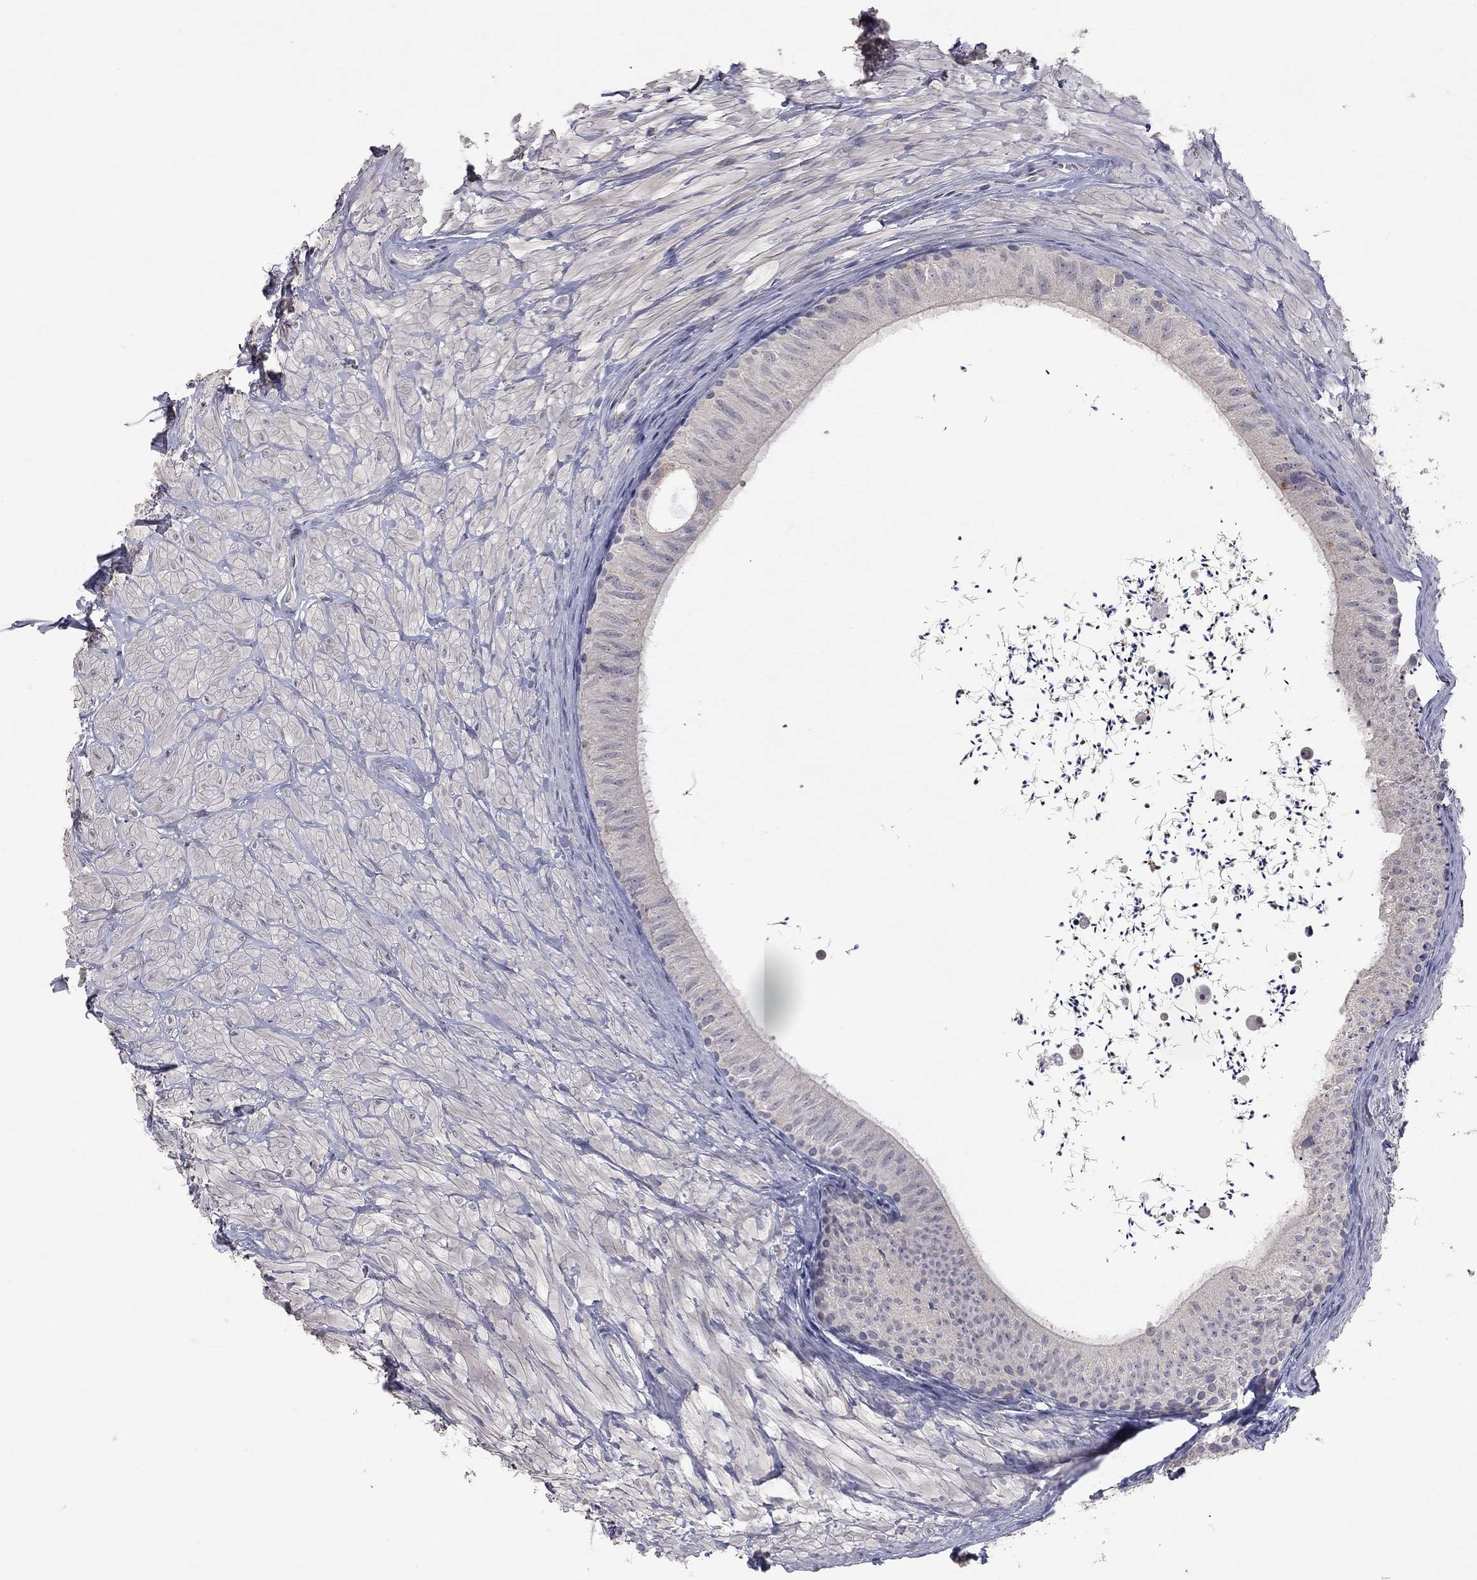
{"staining": {"intensity": "negative", "quantity": "none", "location": "none"}, "tissue": "epididymis", "cell_type": "Glandular cells", "image_type": "normal", "snomed": [{"axis": "morphology", "description": "Normal tissue, NOS"}, {"axis": "topography", "description": "Epididymis"}], "caption": "This is an immunohistochemistry (IHC) histopathology image of normal epididymis. There is no positivity in glandular cells.", "gene": "SYT12", "patient": {"sex": "male", "age": 32}}